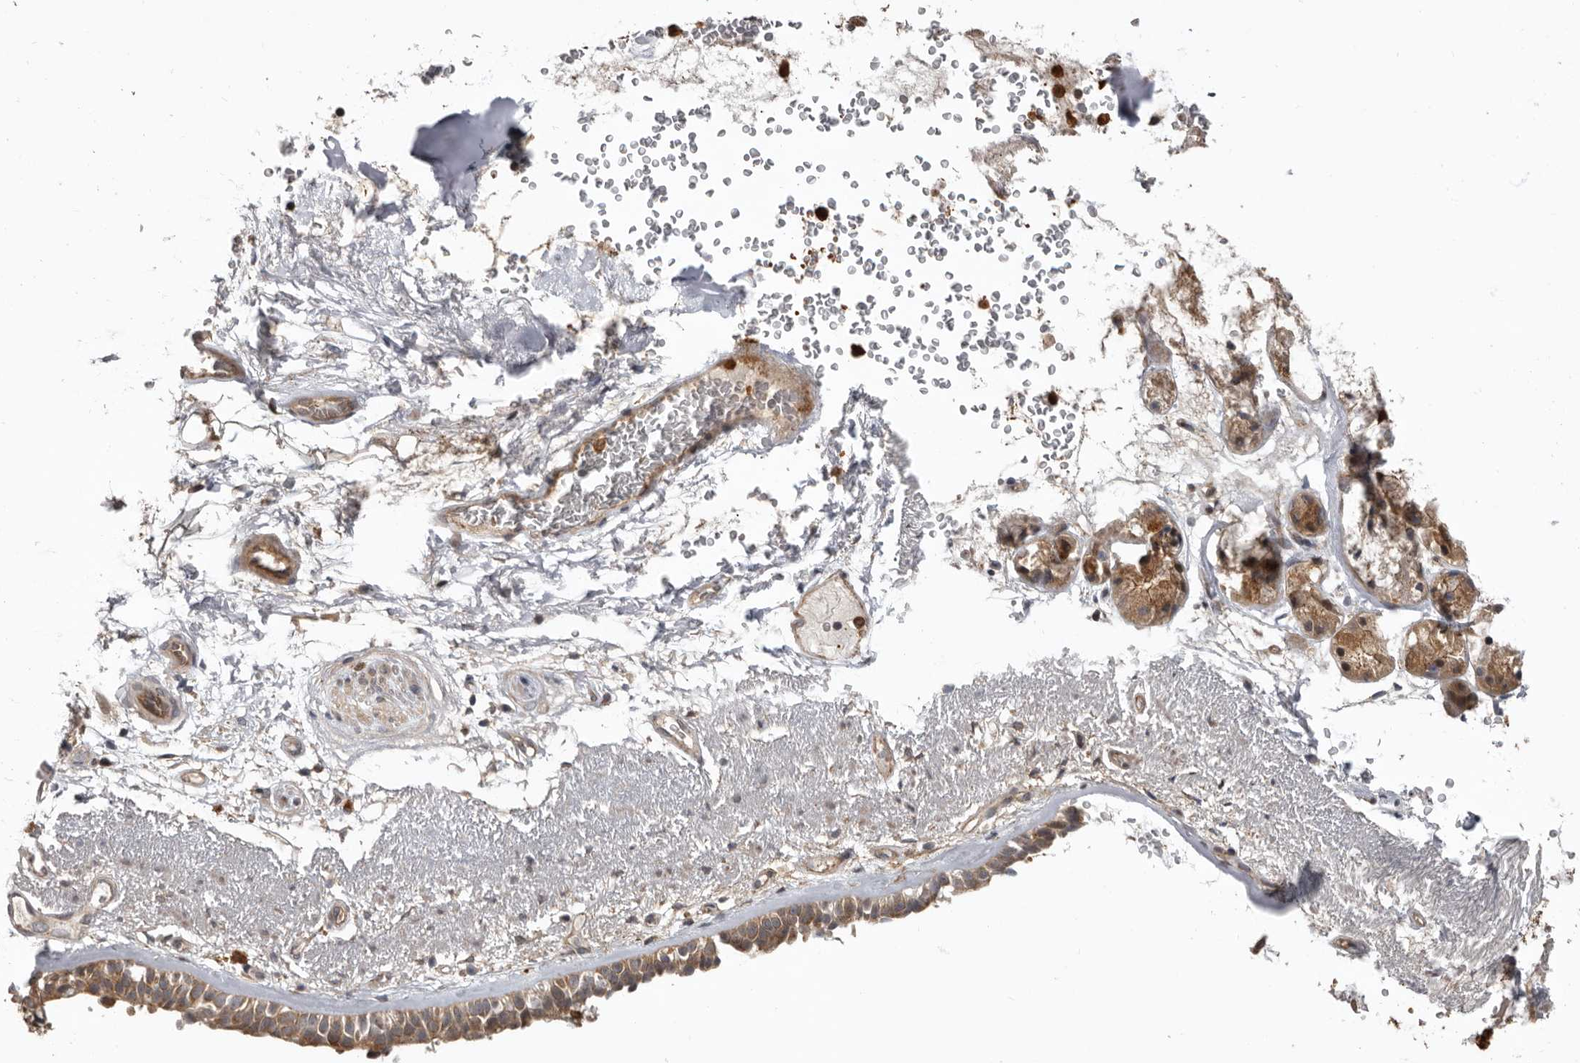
{"staining": {"intensity": "moderate", "quantity": ">75%", "location": "cytoplasmic/membranous"}, "tissue": "bronchus", "cell_type": "Respiratory epithelial cells", "image_type": "normal", "snomed": [{"axis": "morphology", "description": "Normal tissue, NOS"}, {"axis": "morphology", "description": "Squamous cell carcinoma, NOS"}, {"axis": "topography", "description": "Lymph node"}, {"axis": "topography", "description": "Bronchus"}, {"axis": "topography", "description": "Lung"}], "caption": "High-magnification brightfield microscopy of normal bronchus stained with DAB (brown) and counterstained with hematoxylin (blue). respiratory epithelial cells exhibit moderate cytoplasmic/membranous staining is present in about>75% of cells.", "gene": "FGFR4", "patient": {"sex": "male", "age": 66}}